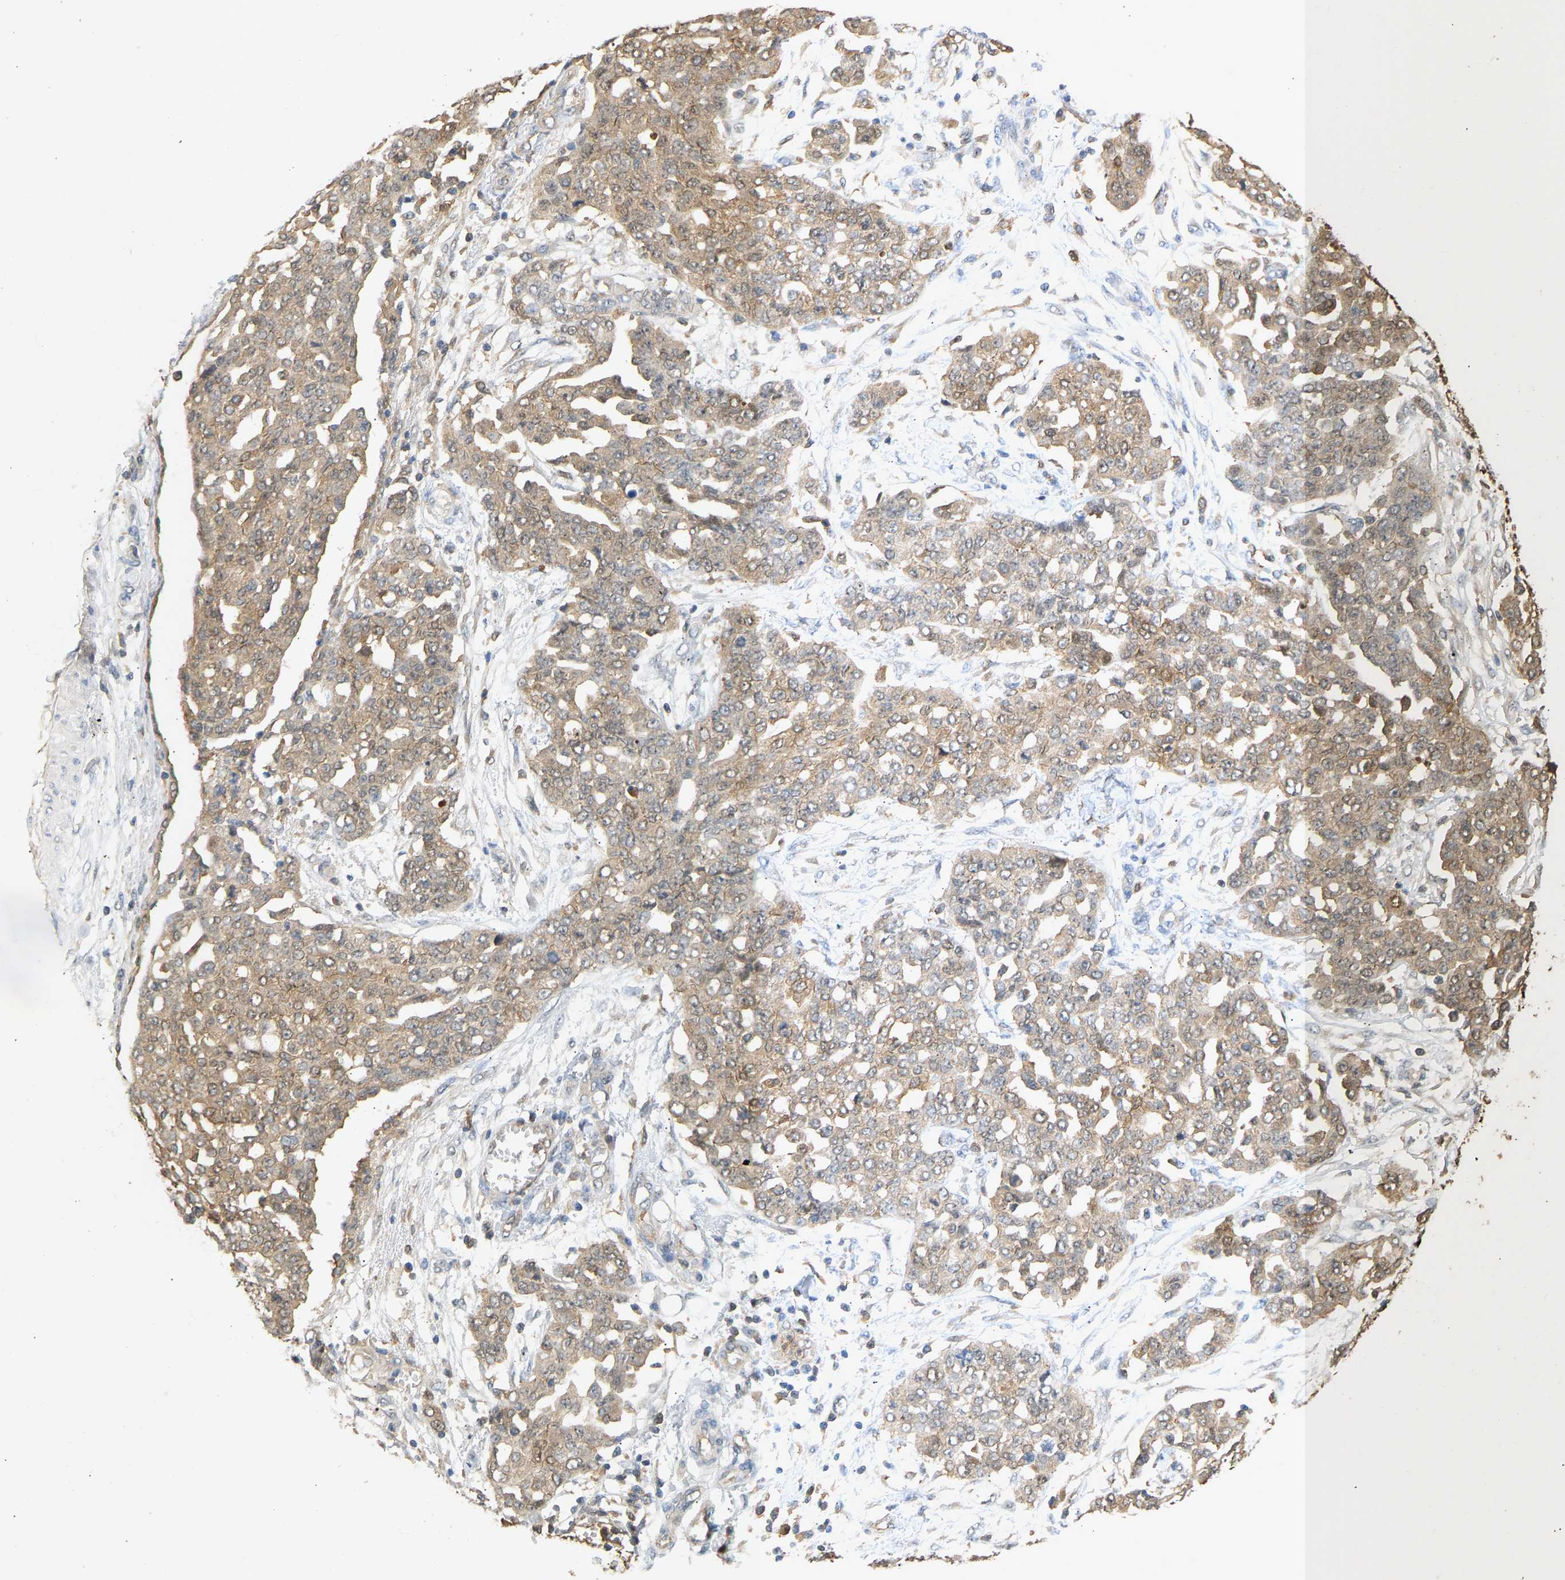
{"staining": {"intensity": "moderate", "quantity": ">75%", "location": "cytoplasmic/membranous"}, "tissue": "ovarian cancer", "cell_type": "Tumor cells", "image_type": "cancer", "snomed": [{"axis": "morphology", "description": "Cystadenocarcinoma, serous, NOS"}, {"axis": "topography", "description": "Soft tissue"}, {"axis": "topography", "description": "Ovary"}], "caption": "Serous cystadenocarcinoma (ovarian) stained with DAB (3,3'-diaminobenzidine) immunohistochemistry displays medium levels of moderate cytoplasmic/membranous staining in approximately >75% of tumor cells.", "gene": "ENO1", "patient": {"sex": "female", "age": 57}}